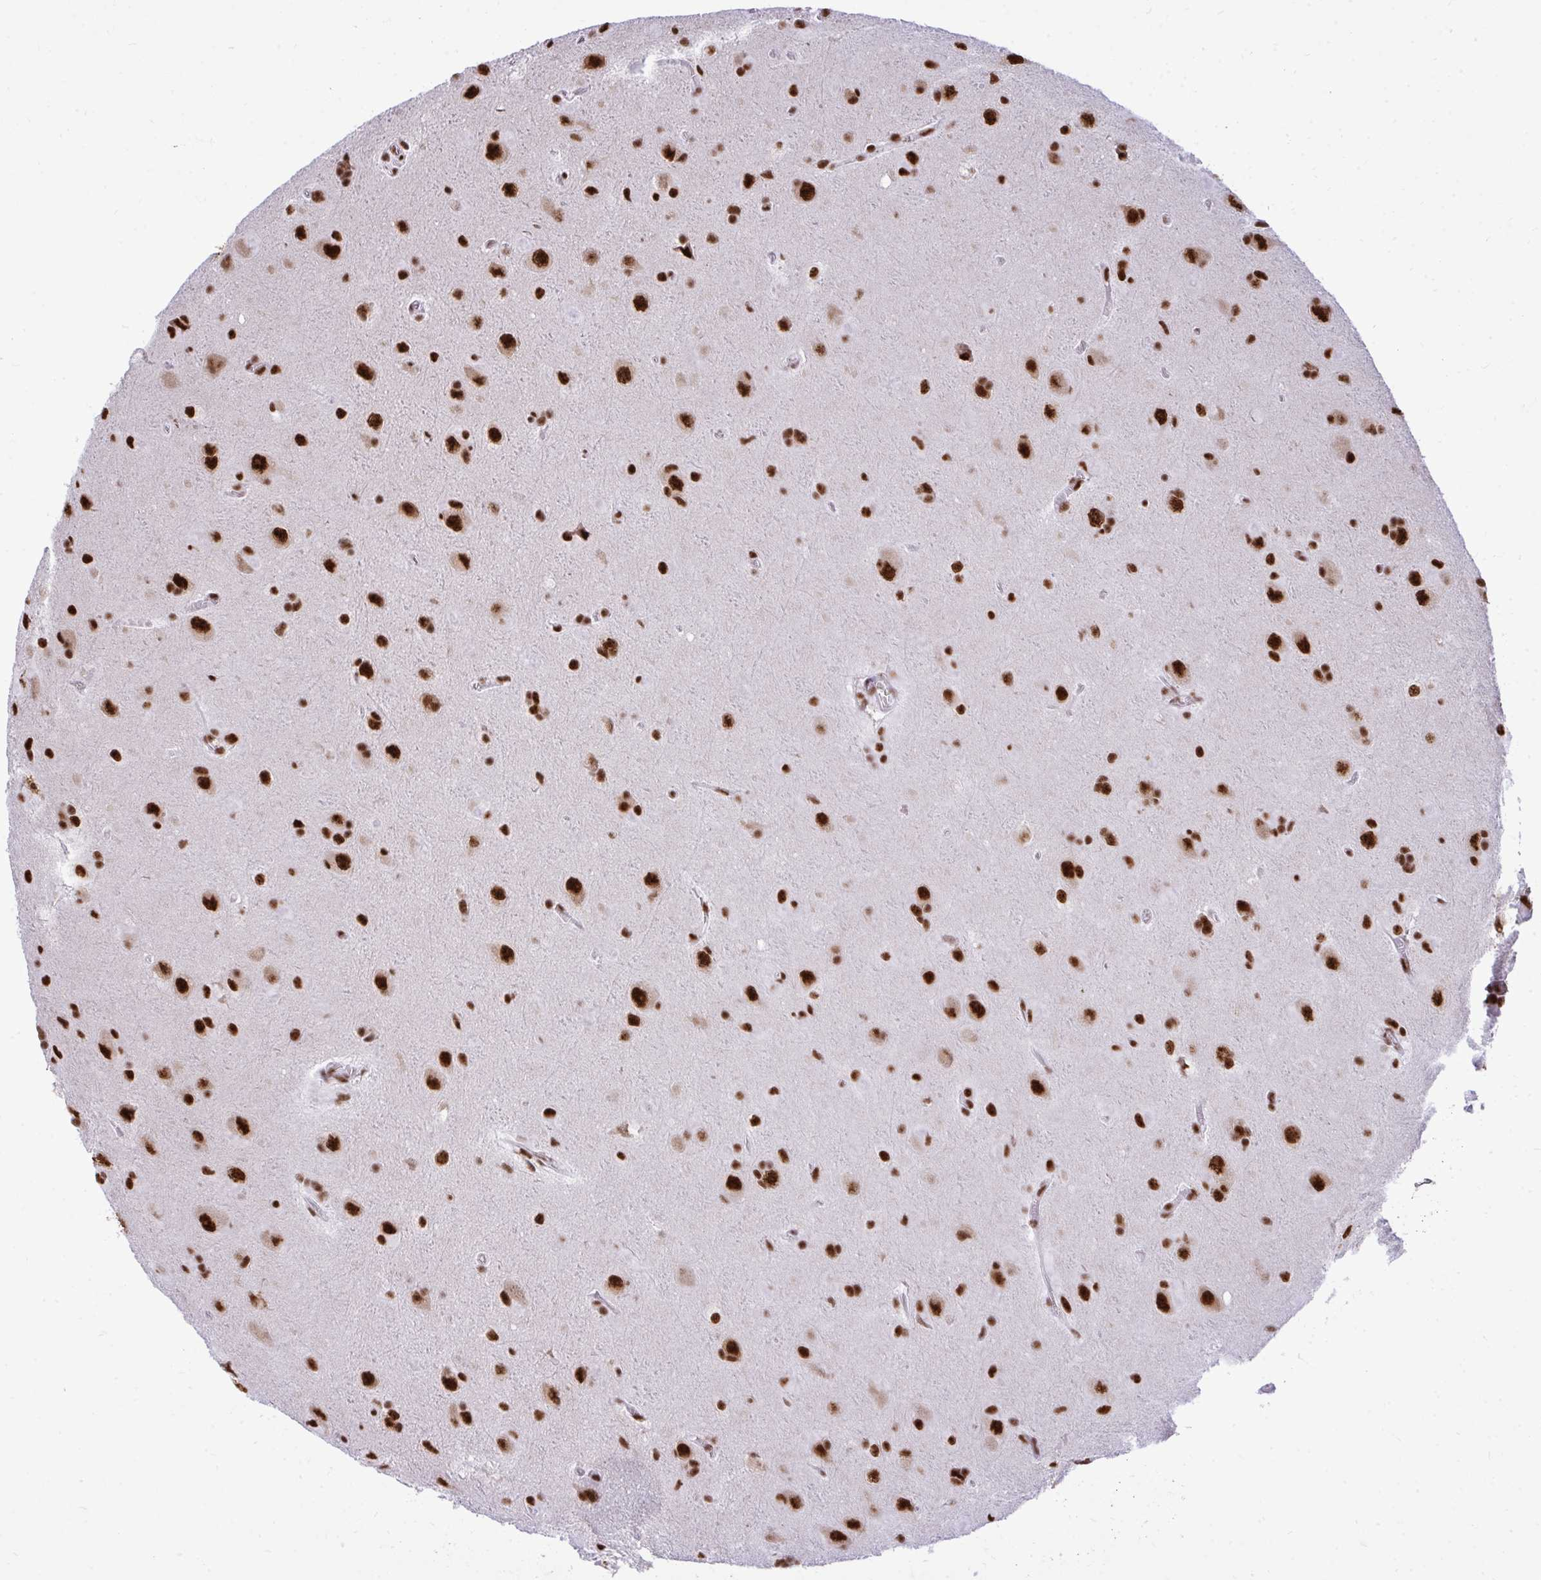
{"staining": {"intensity": "strong", "quantity": ">75%", "location": "nuclear"}, "tissue": "glioma", "cell_type": "Tumor cells", "image_type": "cancer", "snomed": [{"axis": "morphology", "description": "Glioma, malignant, Low grade"}, {"axis": "topography", "description": "Brain"}], "caption": "Tumor cells show high levels of strong nuclear staining in about >75% of cells in human glioma.", "gene": "PRPF19", "patient": {"sex": "male", "age": 58}}